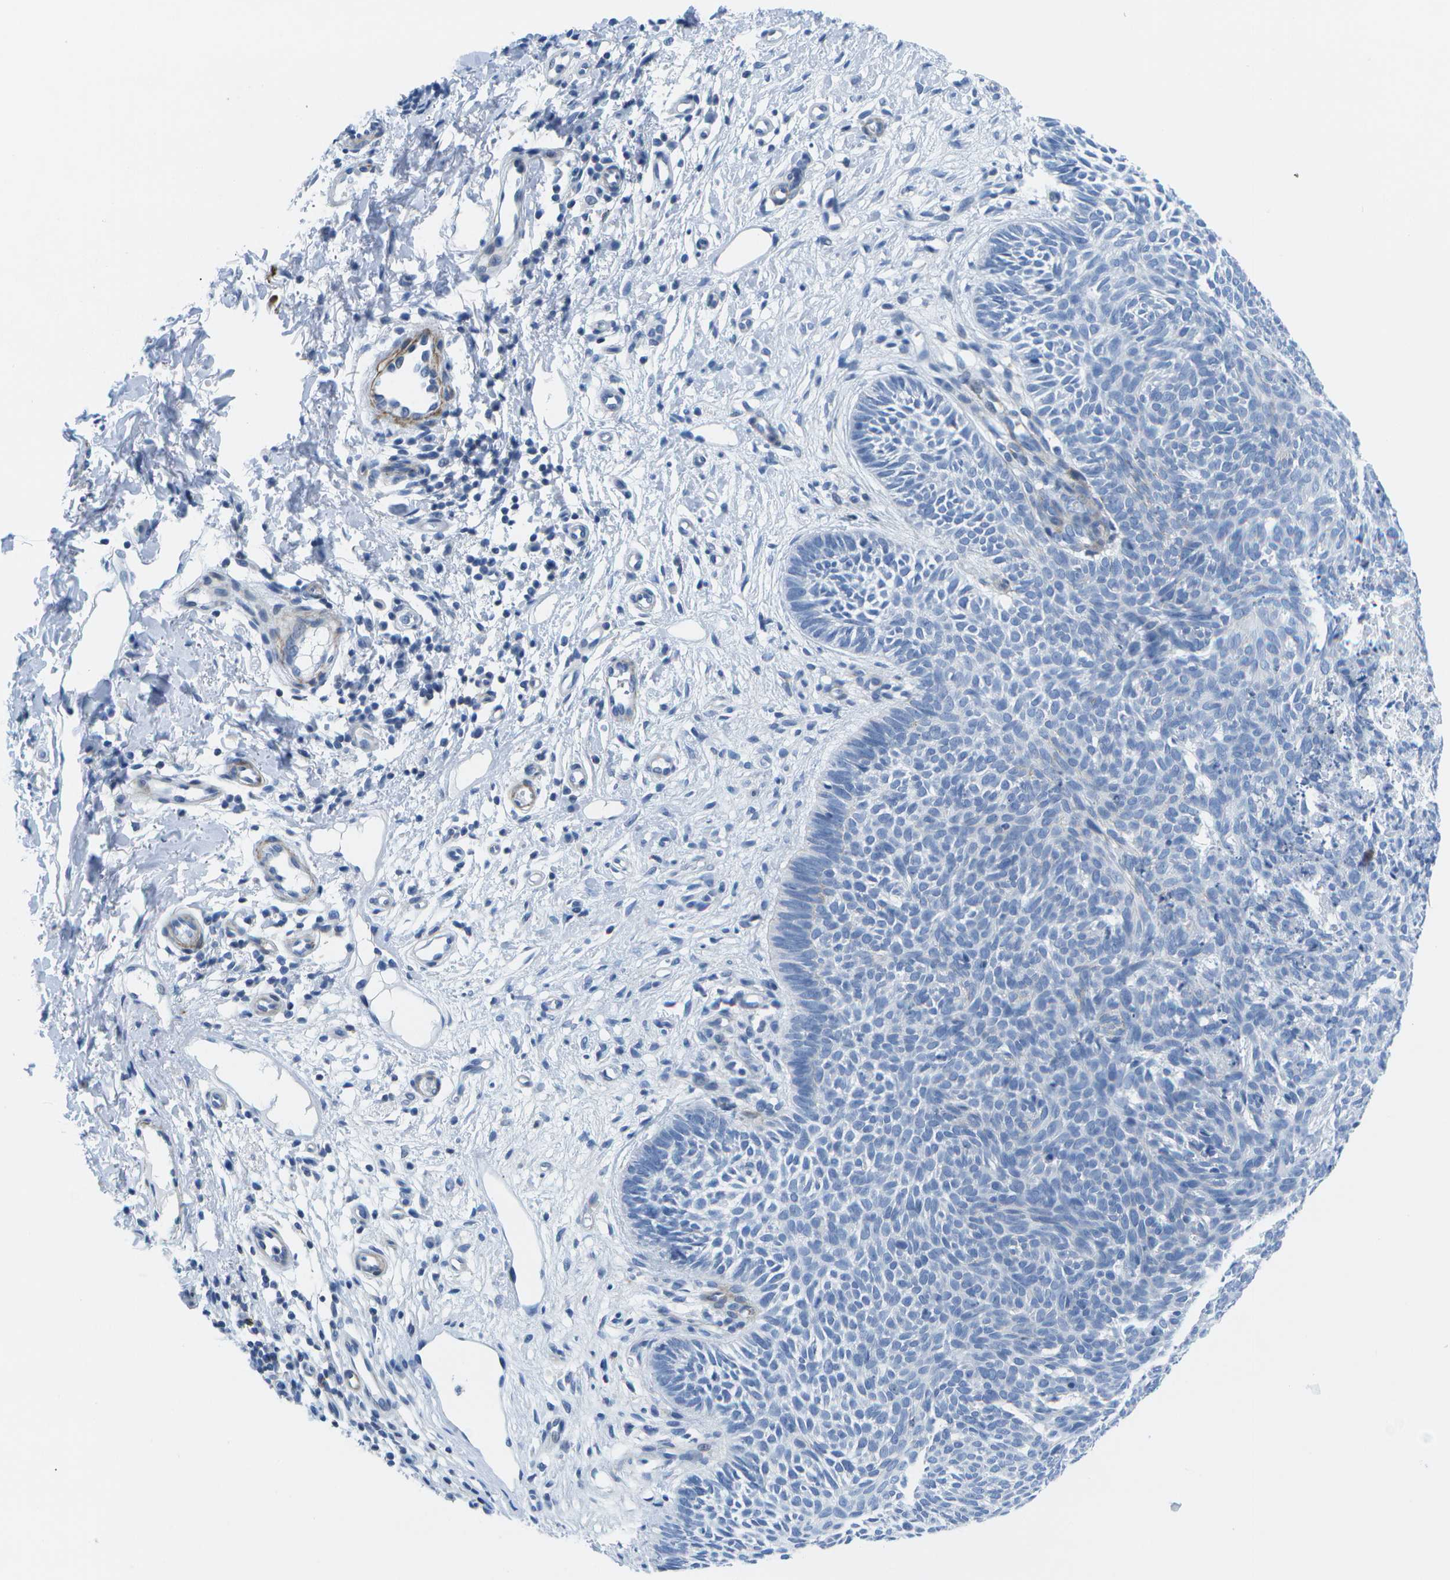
{"staining": {"intensity": "negative", "quantity": "none", "location": "none"}, "tissue": "skin cancer", "cell_type": "Tumor cells", "image_type": "cancer", "snomed": [{"axis": "morphology", "description": "Basal cell carcinoma"}, {"axis": "topography", "description": "Skin"}], "caption": "IHC micrograph of neoplastic tissue: skin cancer (basal cell carcinoma) stained with DAB exhibits no significant protein positivity in tumor cells.", "gene": "ADGRG6", "patient": {"sex": "male", "age": 60}}